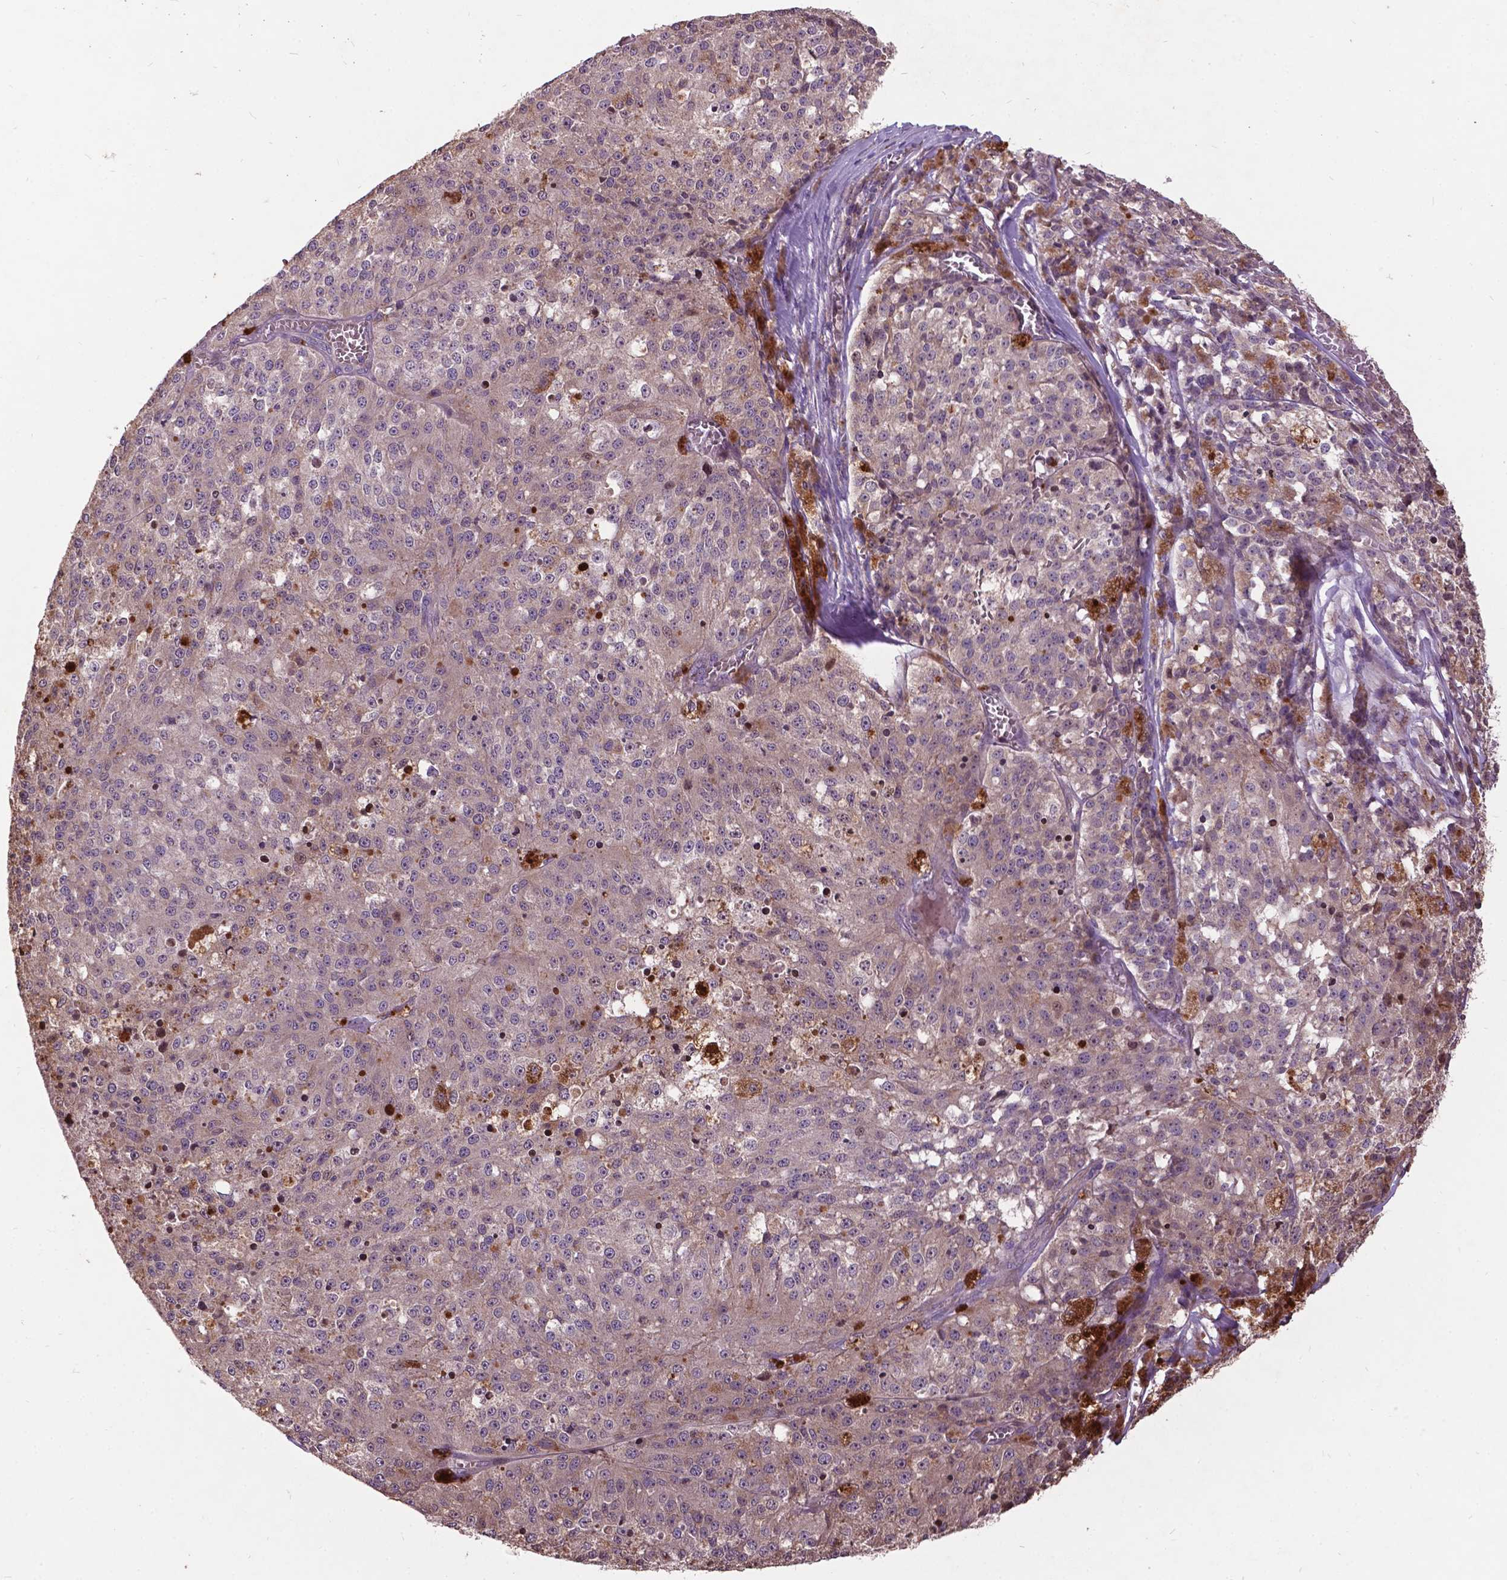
{"staining": {"intensity": "negative", "quantity": "none", "location": "none"}, "tissue": "melanoma", "cell_type": "Tumor cells", "image_type": "cancer", "snomed": [{"axis": "morphology", "description": "Malignant melanoma, Metastatic site"}, {"axis": "topography", "description": "Lymph node"}], "caption": "A photomicrograph of malignant melanoma (metastatic site) stained for a protein demonstrates no brown staining in tumor cells.", "gene": "AP1S3", "patient": {"sex": "female", "age": 64}}